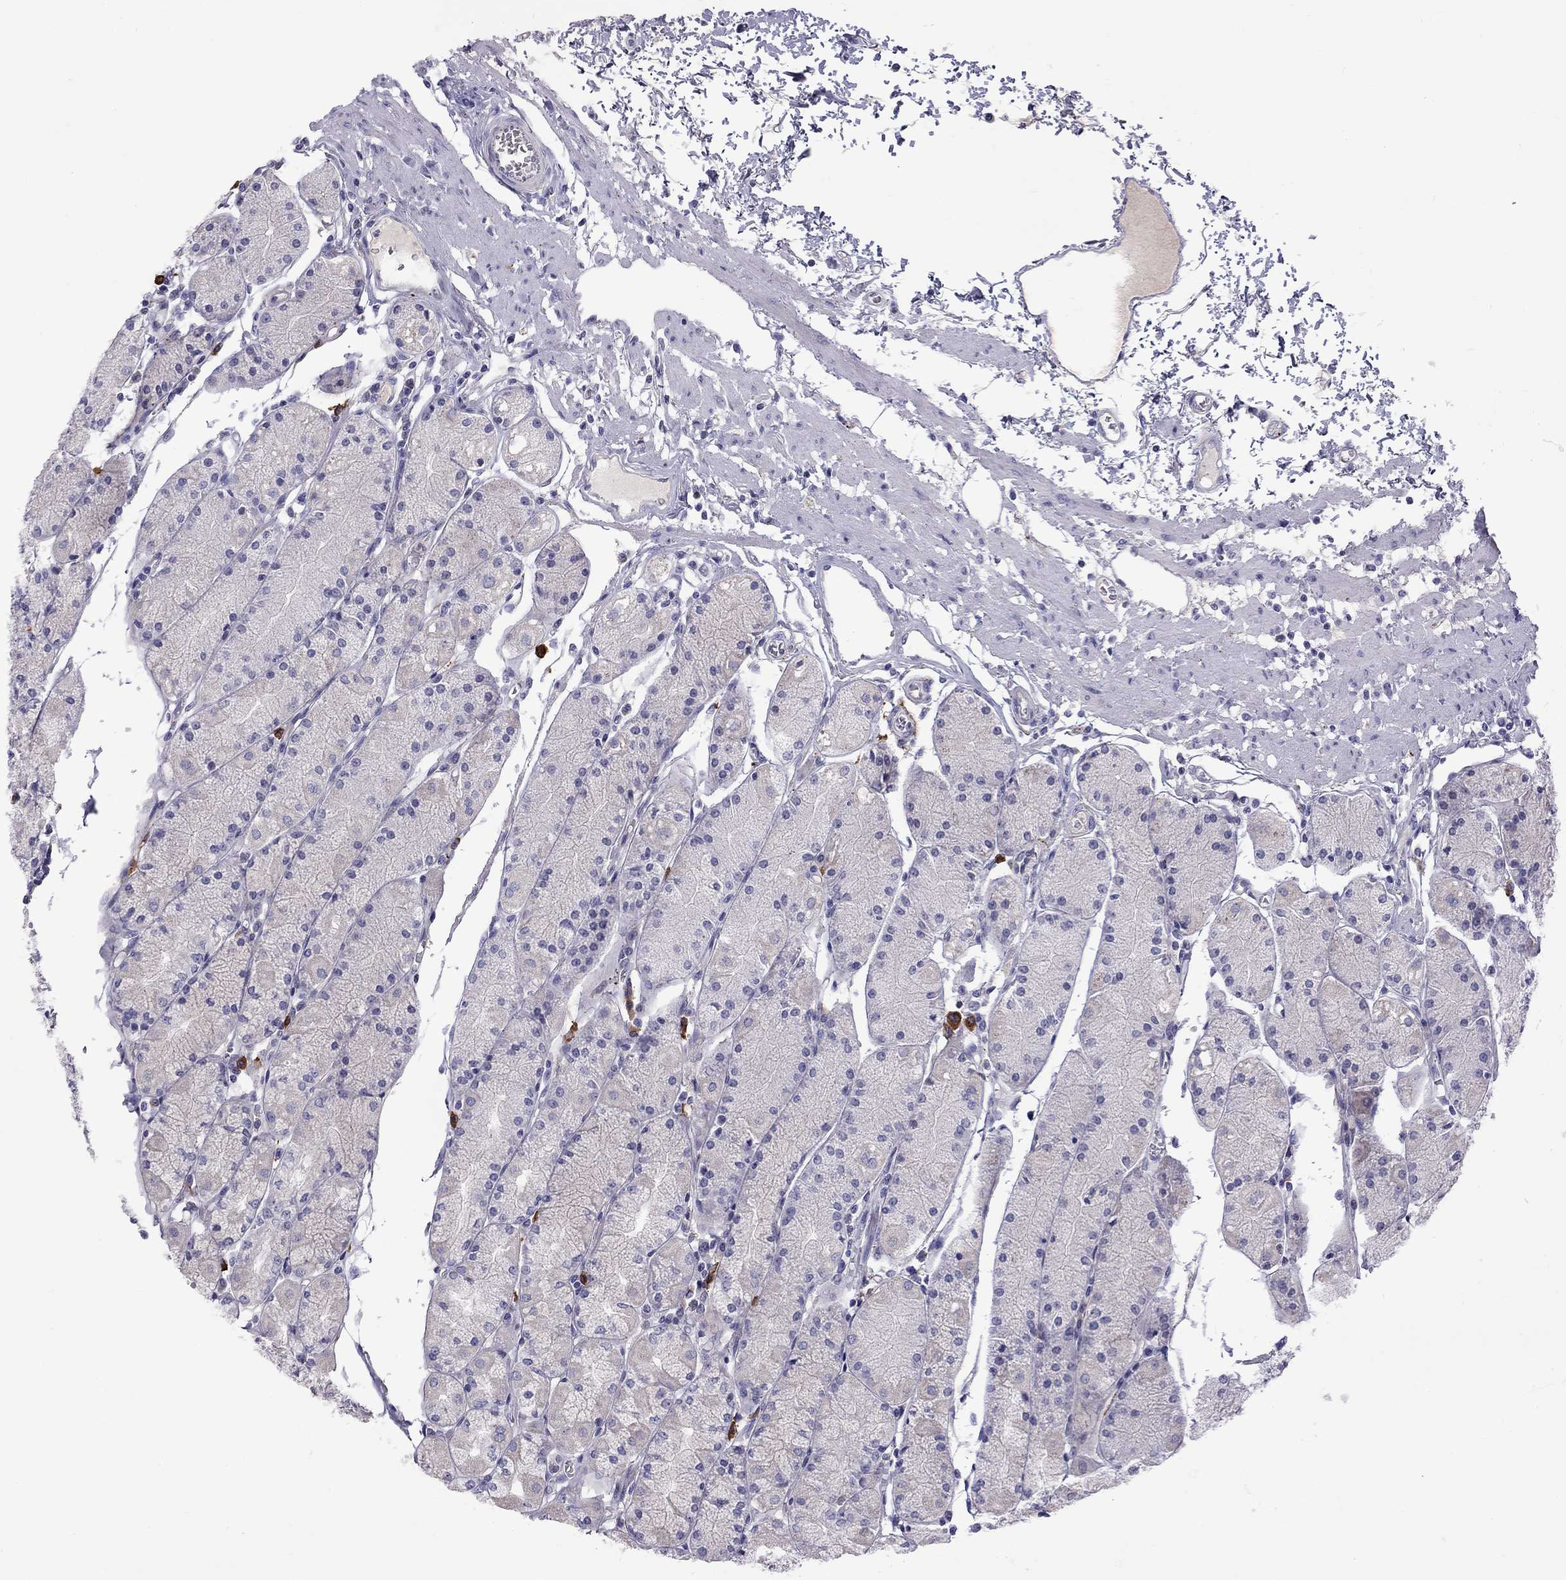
{"staining": {"intensity": "negative", "quantity": "none", "location": "none"}, "tissue": "stomach", "cell_type": "Glandular cells", "image_type": "normal", "snomed": [{"axis": "morphology", "description": "Normal tissue, NOS"}, {"axis": "topography", "description": "Stomach, upper"}], "caption": "IHC photomicrograph of normal human stomach stained for a protein (brown), which demonstrates no staining in glandular cells.", "gene": "RTL9", "patient": {"sex": "male", "age": 69}}